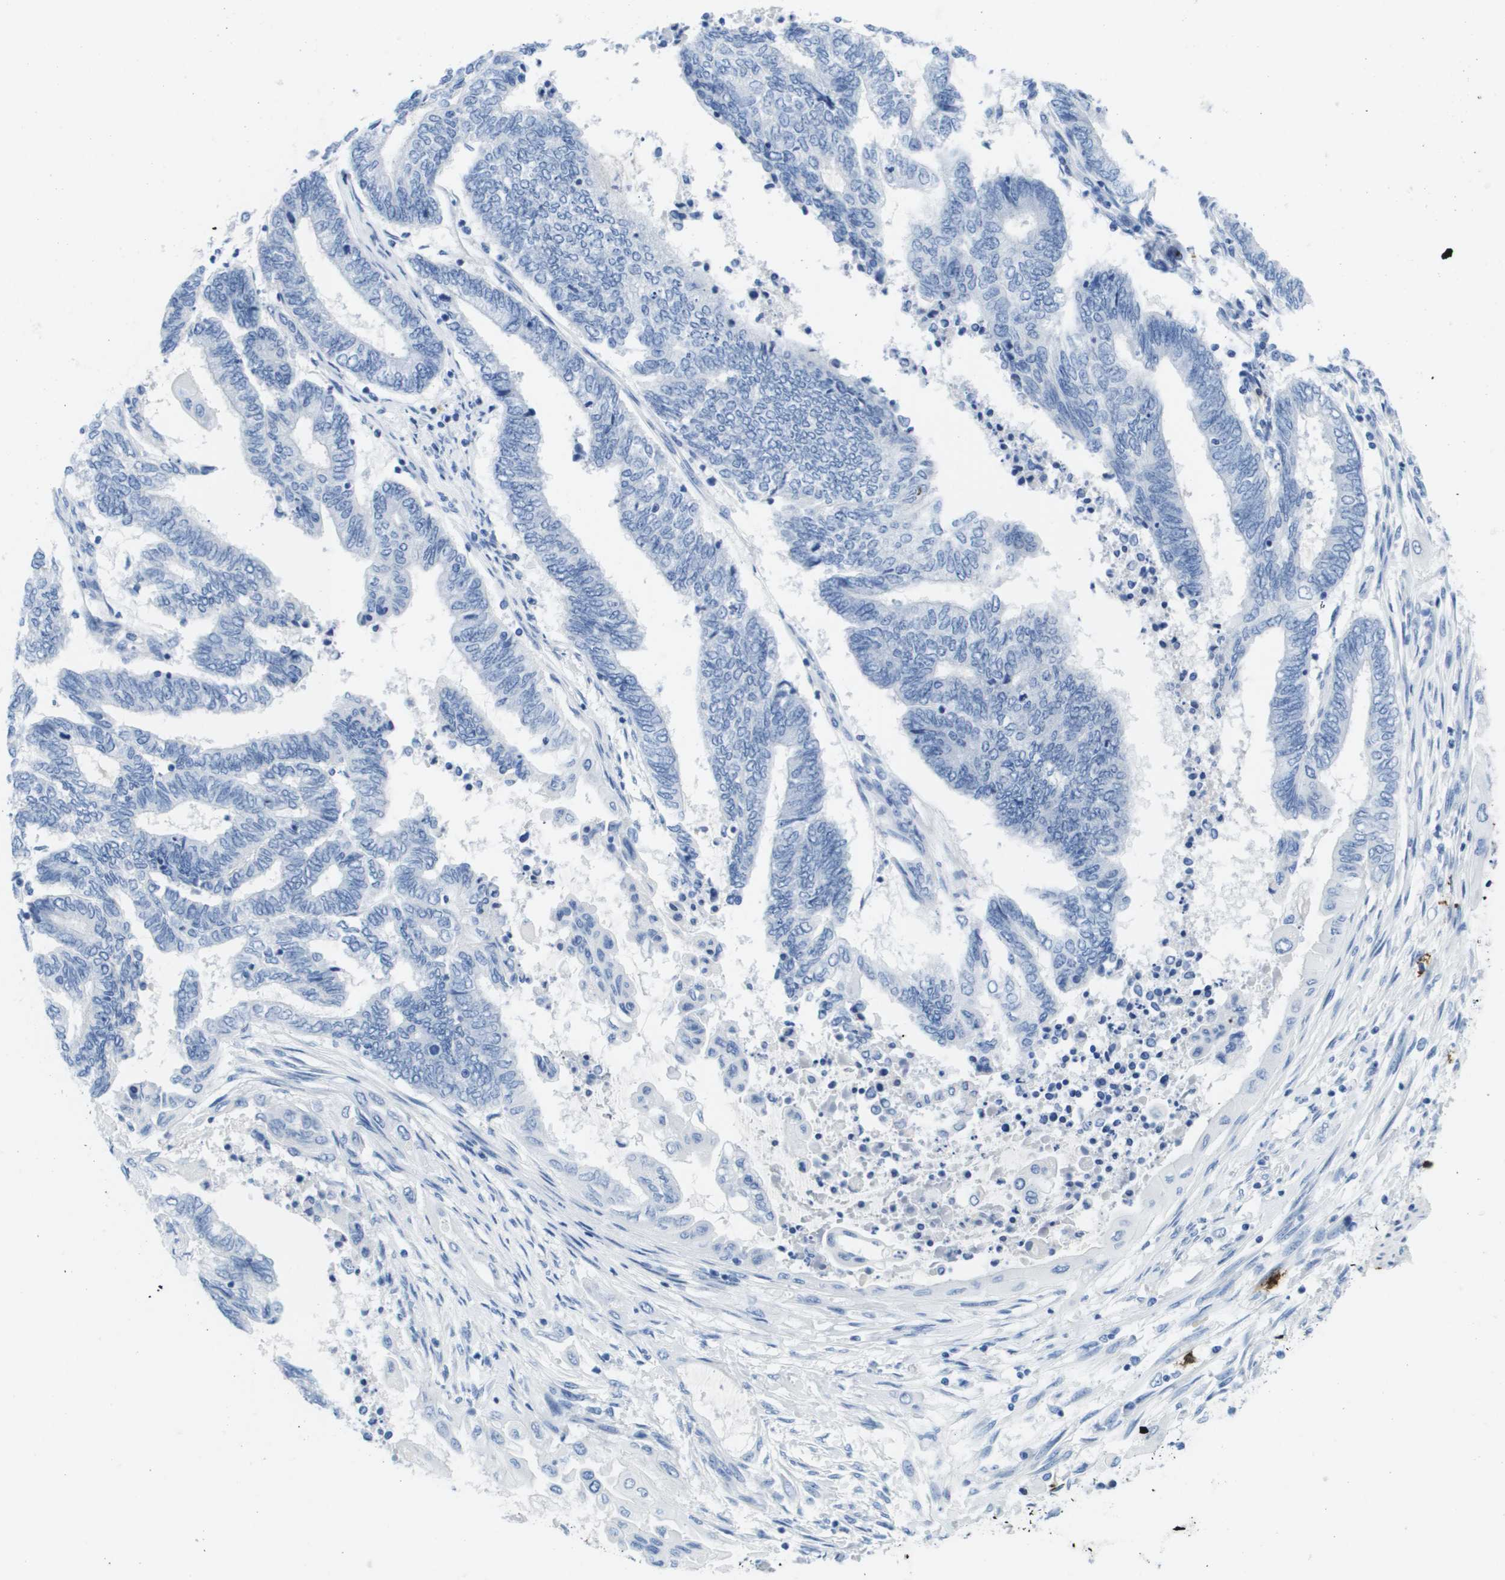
{"staining": {"intensity": "negative", "quantity": "none", "location": "none"}, "tissue": "endometrial cancer", "cell_type": "Tumor cells", "image_type": "cancer", "snomed": [{"axis": "morphology", "description": "Adenocarcinoma, NOS"}, {"axis": "topography", "description": "Uterus"}, {"axis": "topography", "description": "Endometrium"}], "caption": "Immunohistochemical staining of human adenocarcinoma (endometrial) exhibits no significant staining in tumor cells. The staining is performed using DAB brown chromogen with nuclei counter-stained in using hematoxylin.", "gene": "MS4A1", "patient": {"sex": "female", "age": 70}}